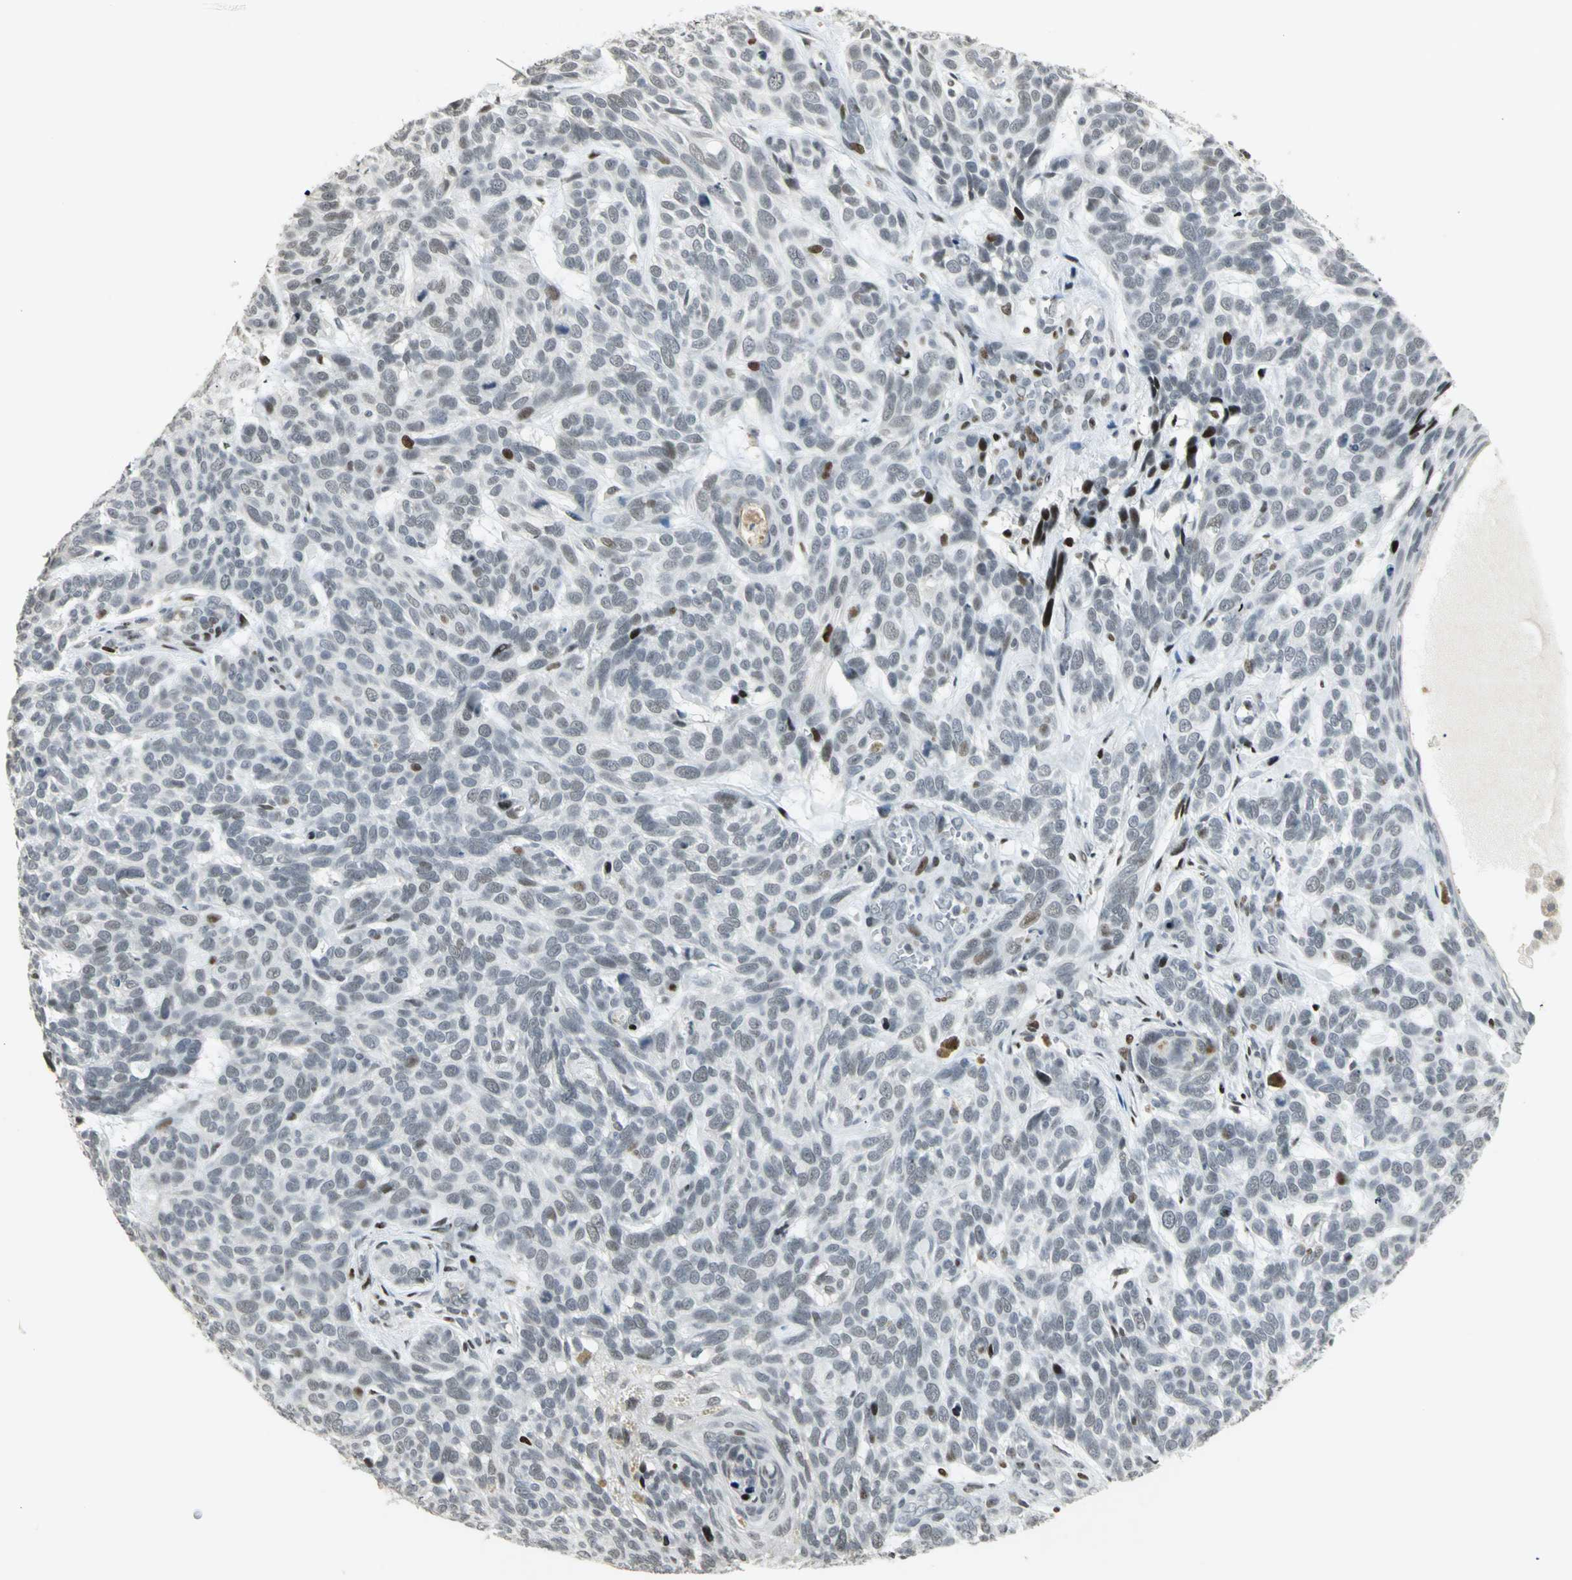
{"staining": {"intensity": "strong", "quantity": "<25%", "location": "nuclear"}, "tissue": "skin cancer", "cell_type": "Tumor cells", "image_type": "cancer", "snomed": [{"axis": "morphology", "description": "Basal cell carcinoma"}, {"axis": "topography", "description": "Skin"}], "caption": "Protein analysis of skin cancer tissue exhibits strong nuclear staining in about <25% of tumor cells. (DAB IHC with brightfield microscopy, high magnification).", "gene": "KDM1A", "patient": {"sex": "male", "age": 87}}